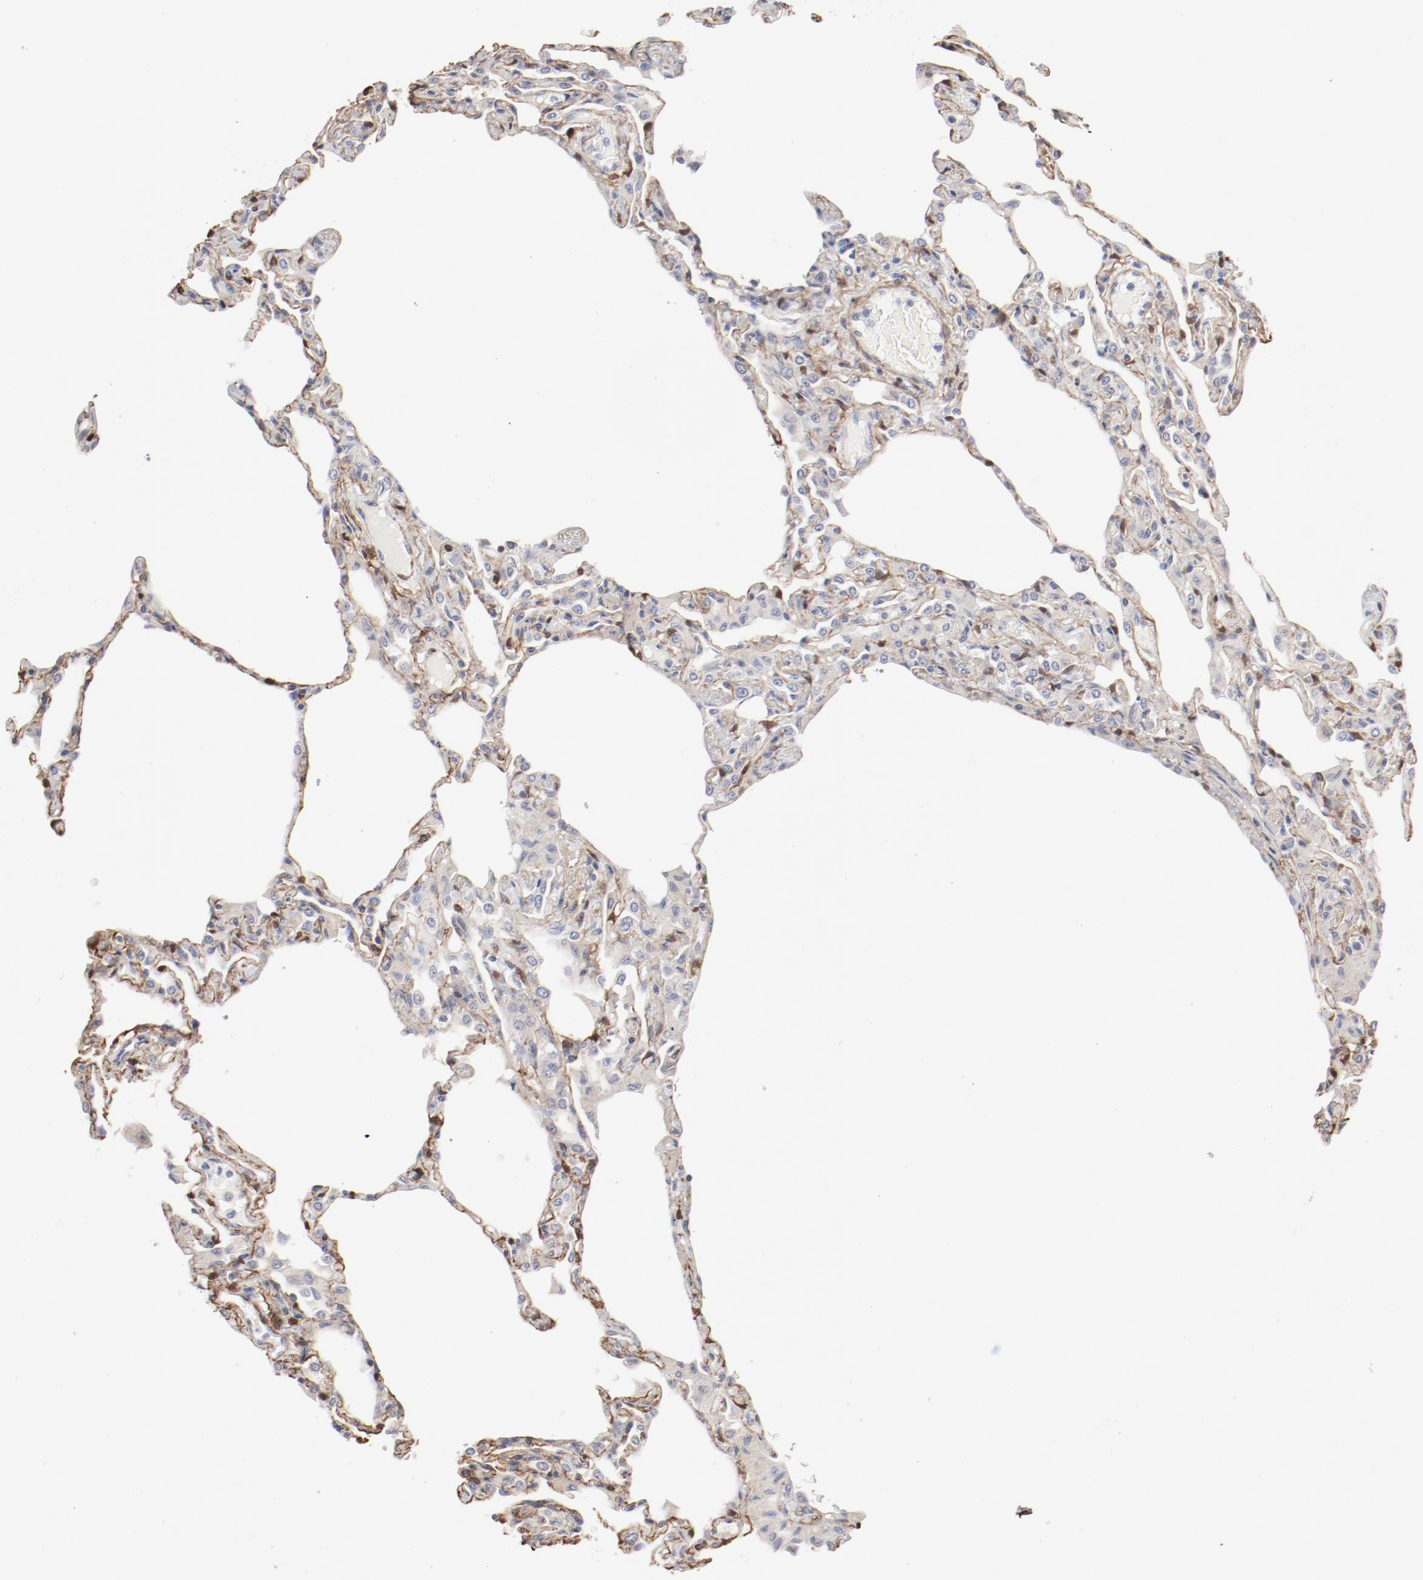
{"staining": {"intensity": "moderate", "quantity": "<25%", "location": "nuclear"}, "tissue": "lung", "cell_type": "Alveolar cells", "image_type": "normal", "snomed": [{"axis": "morphology", "description": "Normal tissue, NOS"}, {"axis": "topography", "description": "Lung"}], "caption": "Moderate nuclear staining for a protein is identified in about <25% of alveolar cells of benign lung using immunohistochemistry (IHC).", "gene": "MAGED4B", "patient": {"sex": "female", "age": 49}}